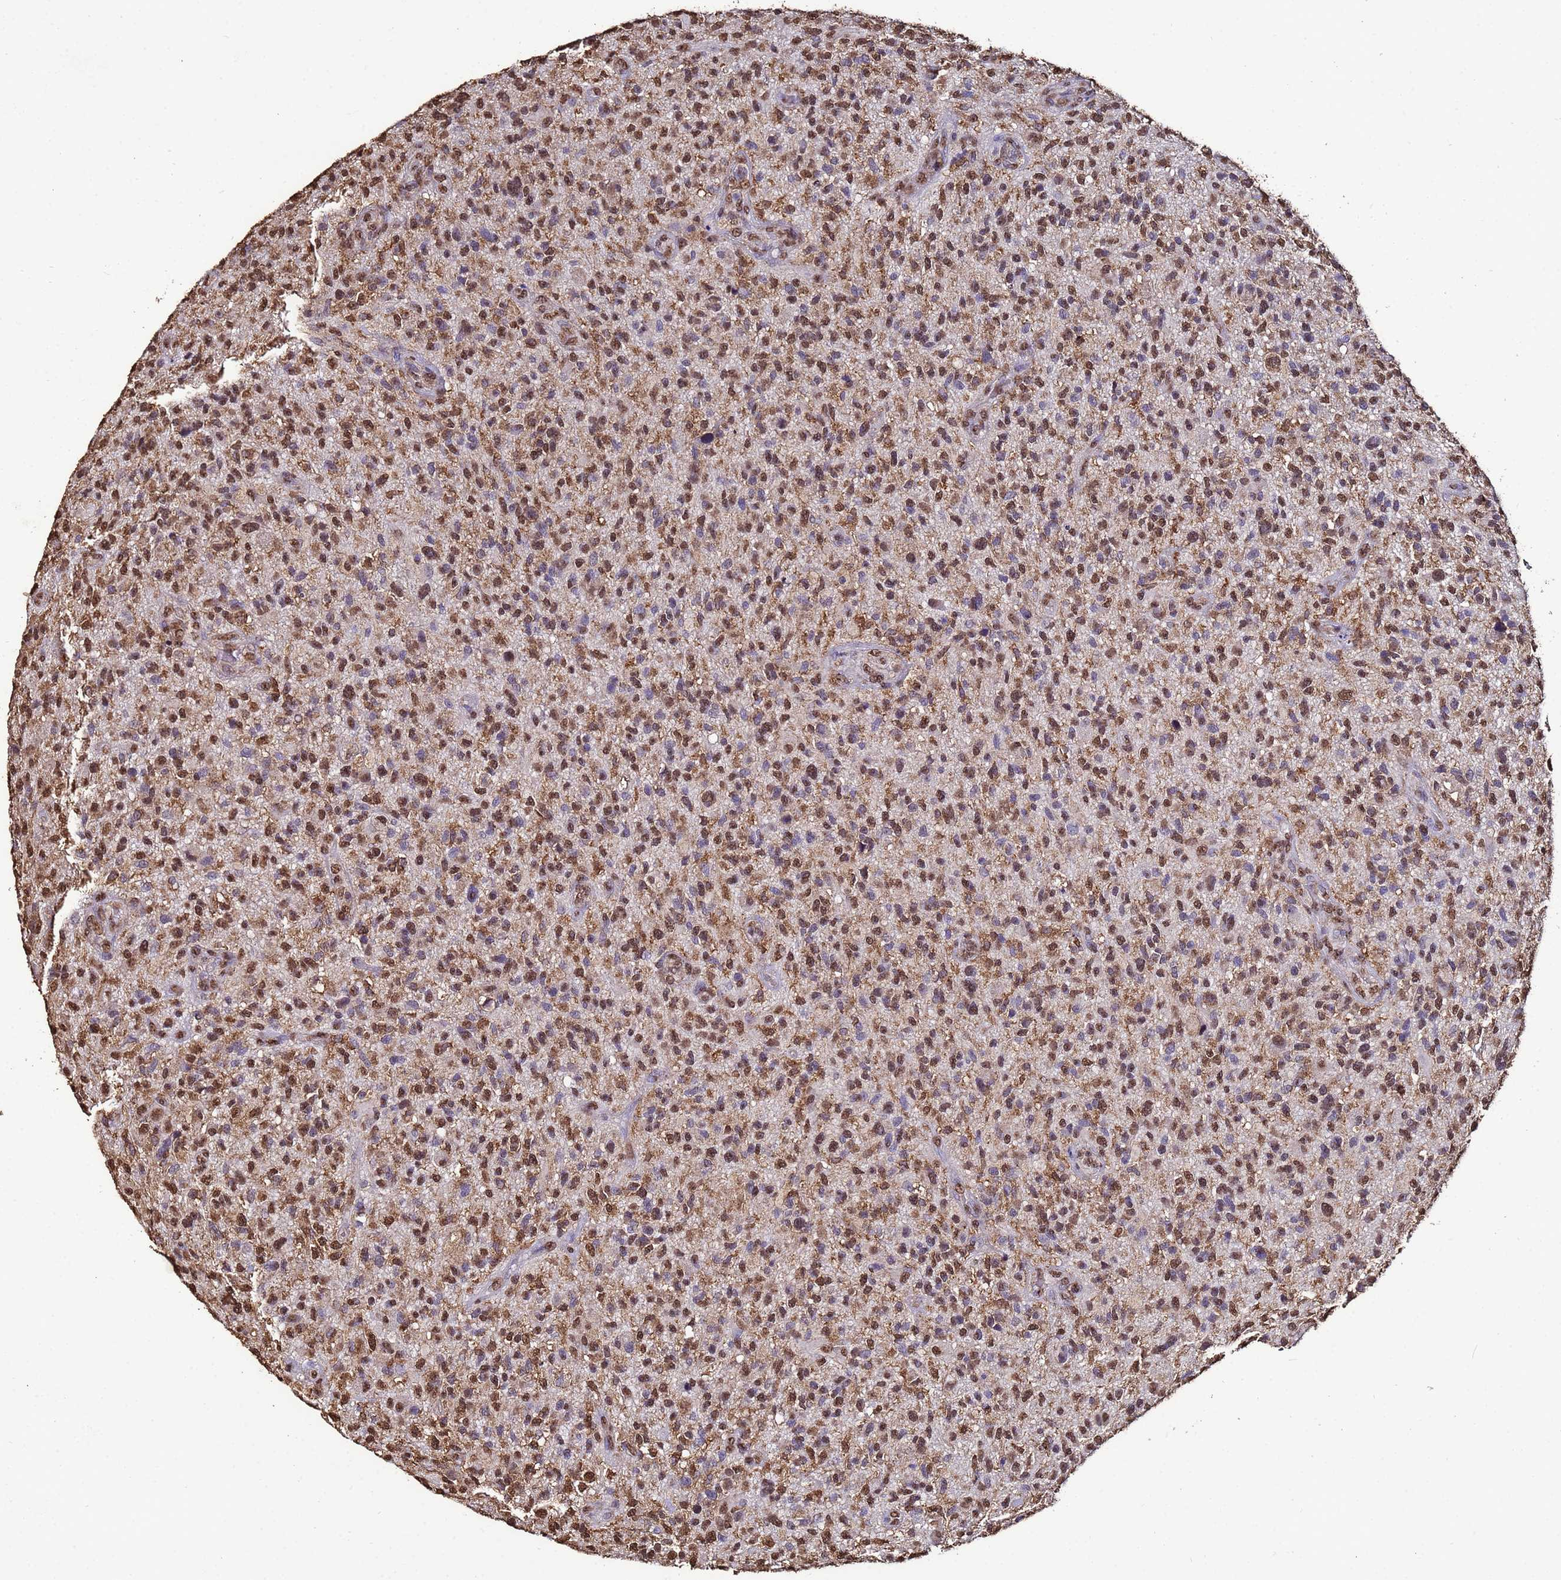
{"staining": {"intensity": "moderate", "quantity": ">75%", "location": "cytoplasmic/membranous,nuclear"}, "tissue": "glioma", "cell_type": "Tumor cells", "image_type": "cancer", "snomed": [{"axis": "morphology", "description": "Glioma, malignant, High grade"}, {"axis": "topography", "description": "Brain"}], "caption": "High-grade glioma (malignant) stained for a protein displays moderate cytoplasmic/membranous and nuclear positivity in tumor cells.", "gene": "TRIP6", "patient": {"sex": "male", "age": 47}}